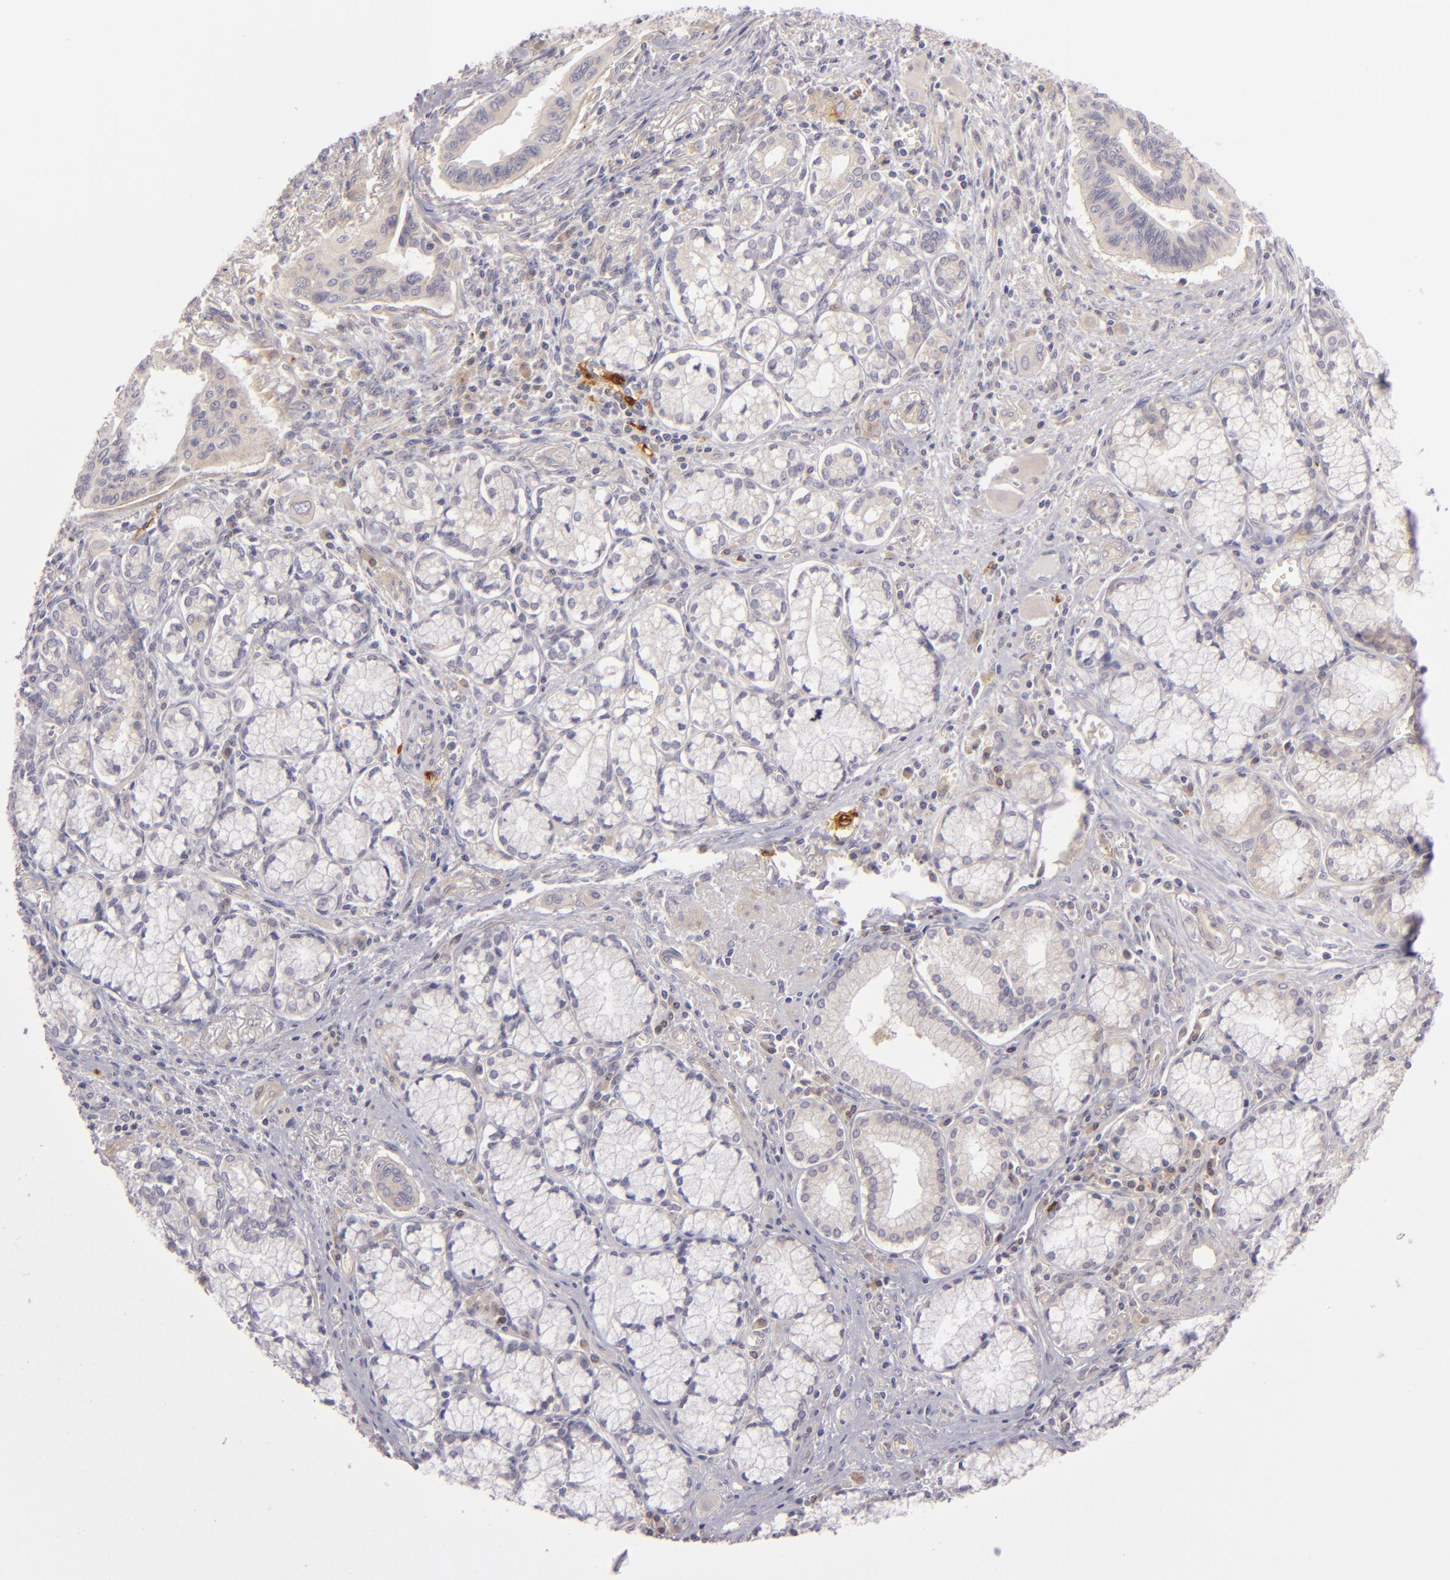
{"staining": {"intensity": "weak", "quantity": "25%-75%", "location": "cytoplasmic/membranous"}, "tissue": "pancreatic cancer", "cell_type": "Tumor cells", "image_type": "cancer", "snomed": [{"axis": "morphology", "description": "Adenocarcinoma, NOS"}, {"axis": "topography", "description": "Pancreas"}], "caption": "Immunohistochemistry (DAB (3,3'-diaminobenzidine)) staining of pancreatic adenocarcinoma reveals weak cytoplasmic/membranous protein expression in approximately 25%-75% of tumor cells.", "gene": "CD83", "patient": {"sex": "male", "age": 77}}